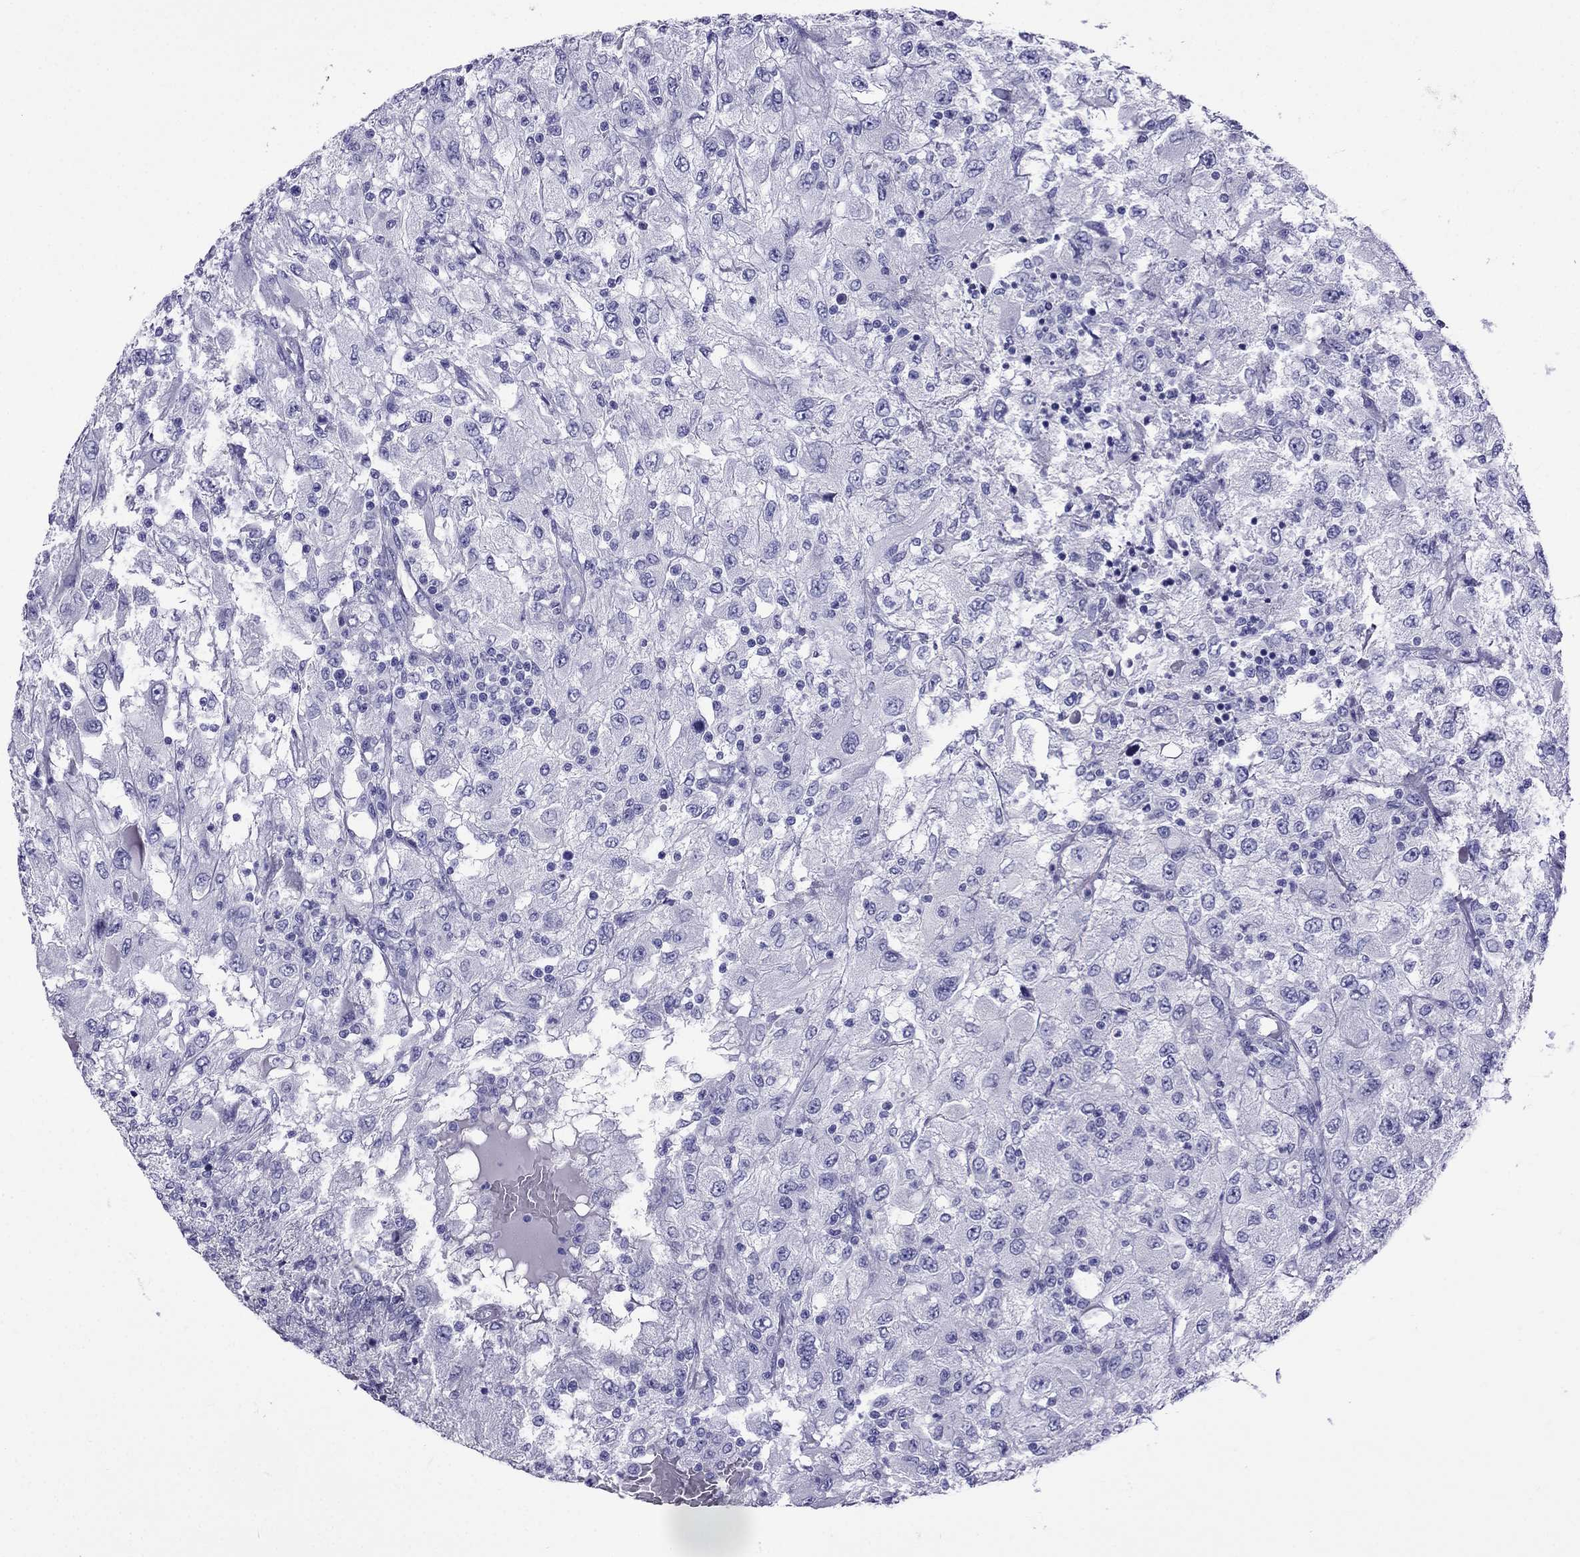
{"staining": {"intensity": "negative", "quantity": "none", "location": "none"}, "tissue": "renal cancer", "cell_type": "Tumor cells", "image_type": "cancer", "snomed": [{"axis": "morphology", "description": "Adenocarcinoma, NOS"}, {"axis": "topography", "description": "Kidney"}], "caption": "Adenocarcinoma (renal) stained for a protein using IHC demonstrates no expression tumor cells.", "gene": "ARR3", "patient": {"sex": "female", "age": 67}}